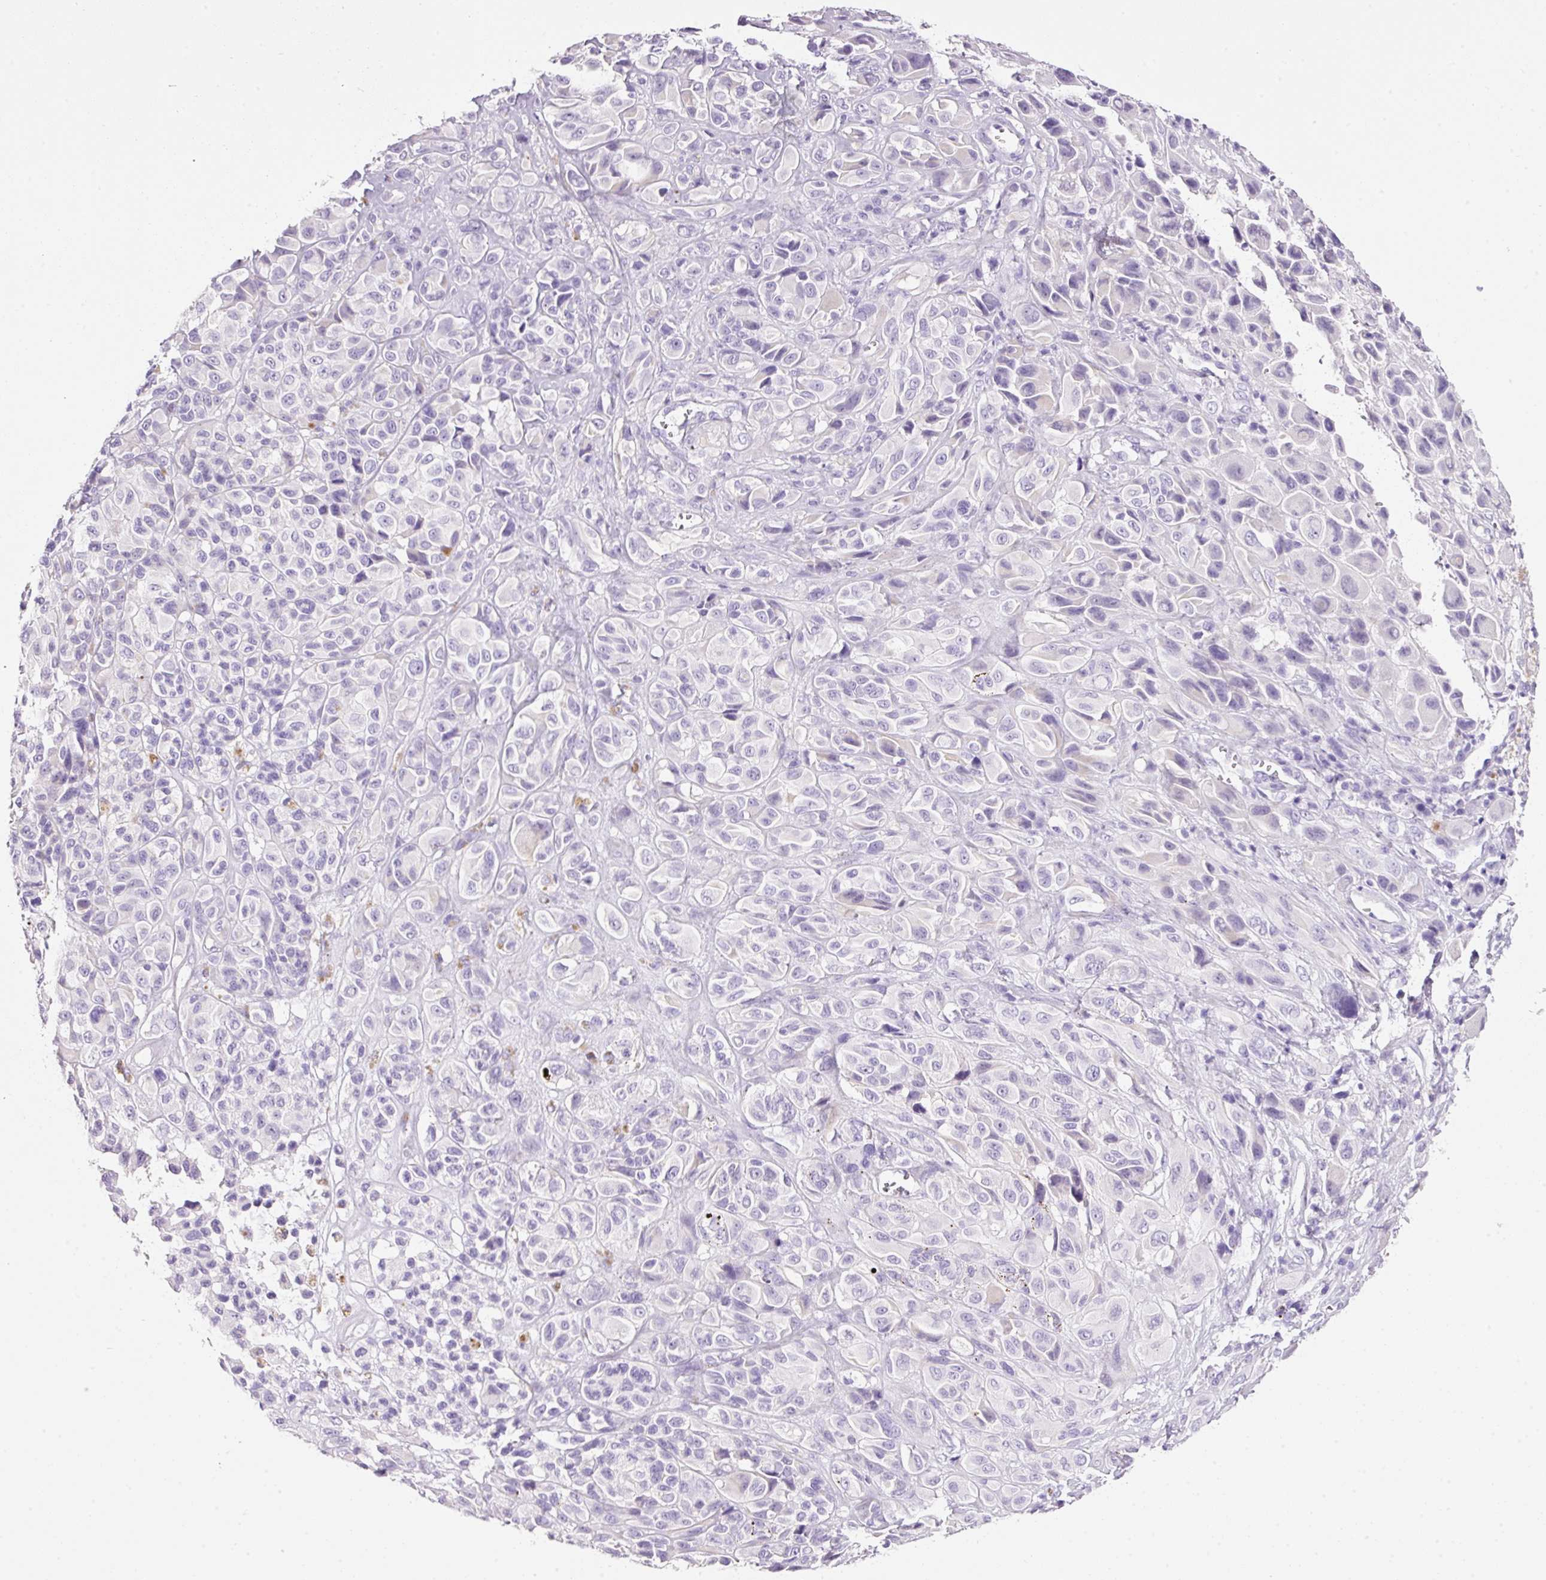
{"staining": {"intensity": "negative", "quantity": "none", "location": "none"}, "tissue": "melanoma", "cell_type": "Tumor cells", "image_type": "cancer", "snomed": [{"axis": "morphology", "description": "Malignant melanoma, NOS"}, {"axis": "topography", "description": "Skin of trunk"}], "caption": "Tumor cells are negative for protein expression in human melanoma.", "gene": "BSND", "patient": {"sex": "male", "age": 71}}